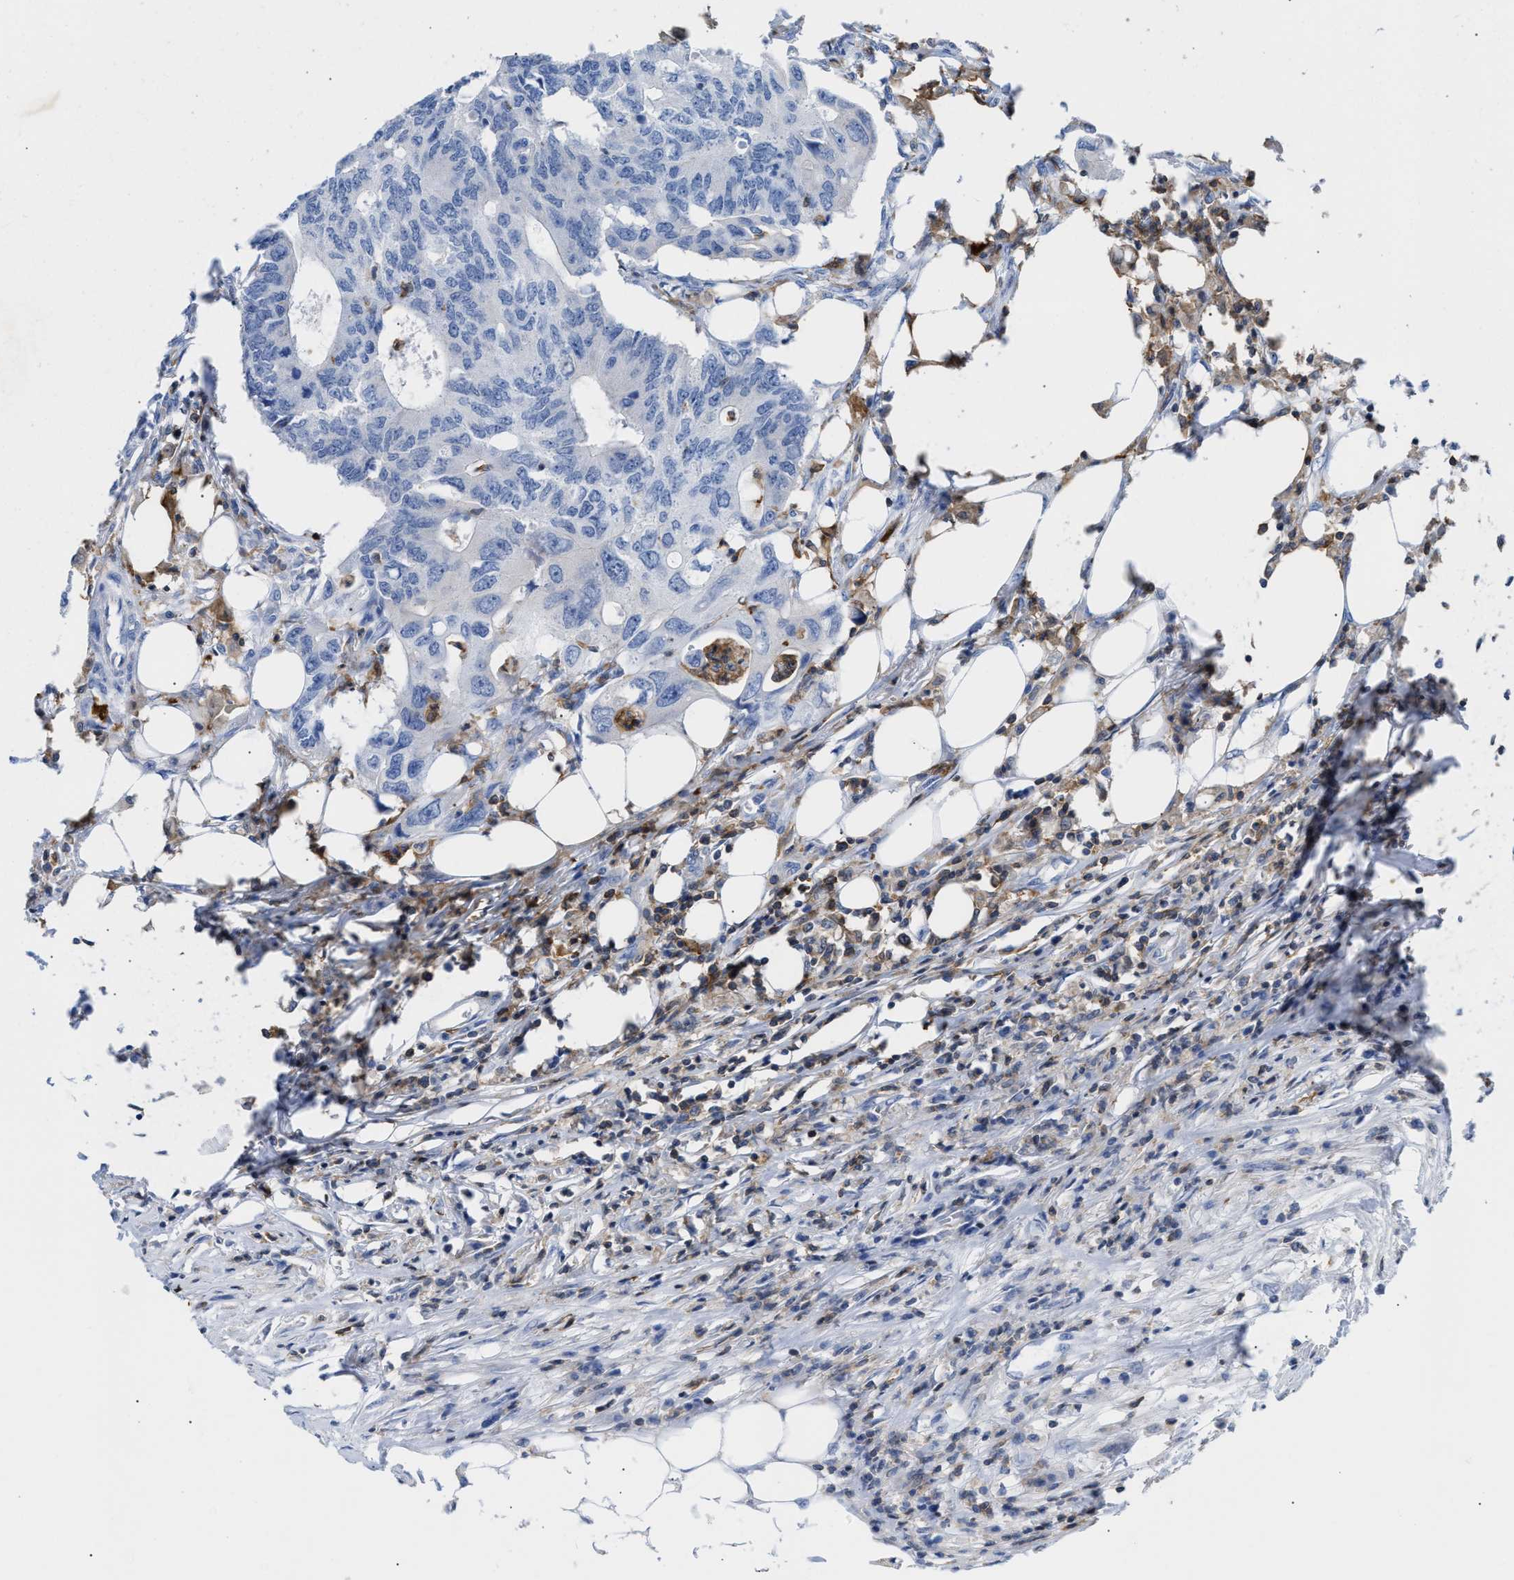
{"staining": {"intensity": "negative", "quantity": "none", "location": "none"}, "tissue": "colorectal cancer", "cell_type": "Tumor cells", "image_type": "cancer", "snomed": [{"axis": "morphology", "description": "Adenocarcinoma, NOS"}, {"axis": "topography", "description": "Colon"}], "caption": "DAB immunohistochemical staining of colorectal adenocarcinoma reveals no significant expression in tumor cells. (DAB immunohistochemistry with hematoxylin counter stain).", "gene": "LCP1", "patient": {"sex": "male", "age": 71}}